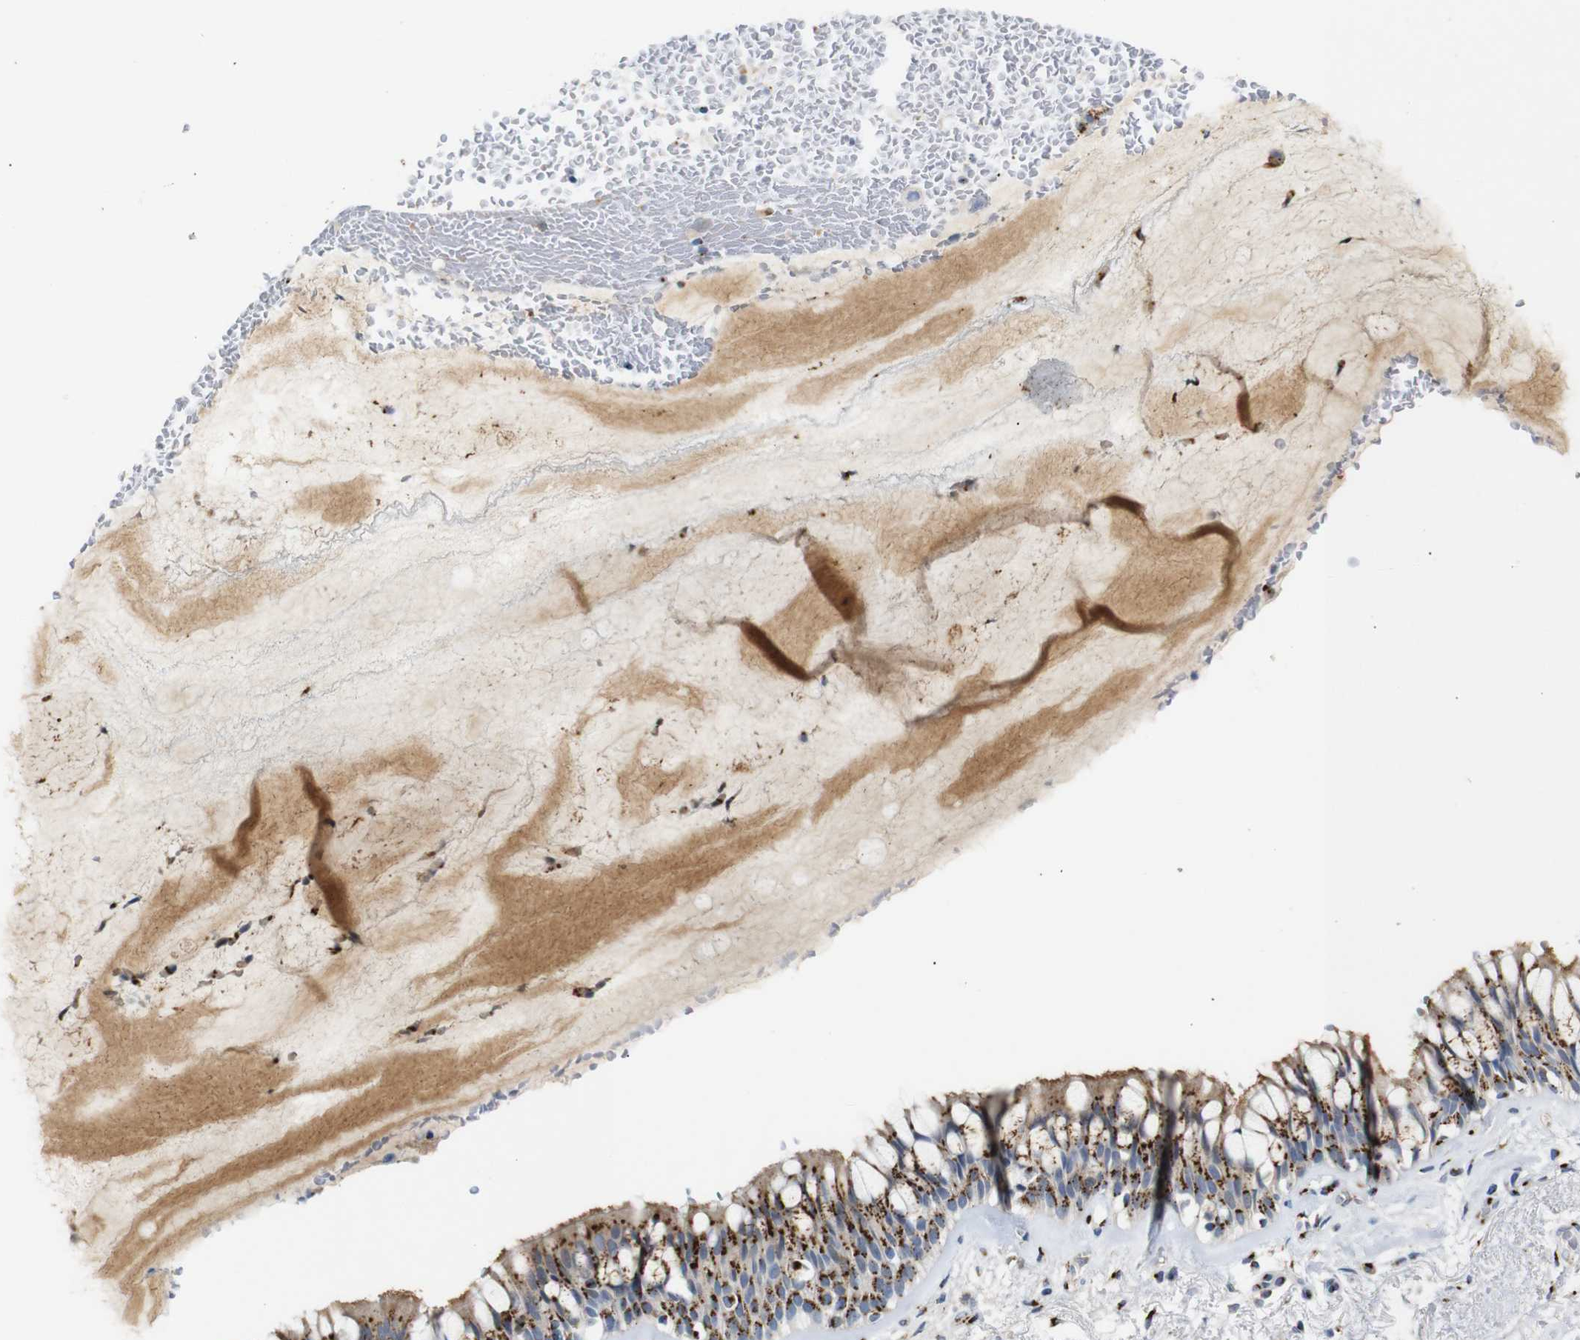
{"staining": {"intensity": "moderate", "quantity": ">75%", "location": "cytoplasmic/membranous"}, "tissue": "bronchus", "cell_type": "Respiratory epithelial cells", "image_type": "normal", "snomed": [{"axis": "morphology", "description": "Normal tissue, NOS"}, {"axis": "topography", "description": "Bronchus"}], "caption": "A high-resolution micrograph shows immunohistochemistry (IHC) staining of unremarkable bronchus, which demonstrates moderate cytoplasmic/membranous expression in about >75% of respiratory epithelial cells.", "gene": "TGOLN2", "patient": {"sex": "male", "age": 66}}